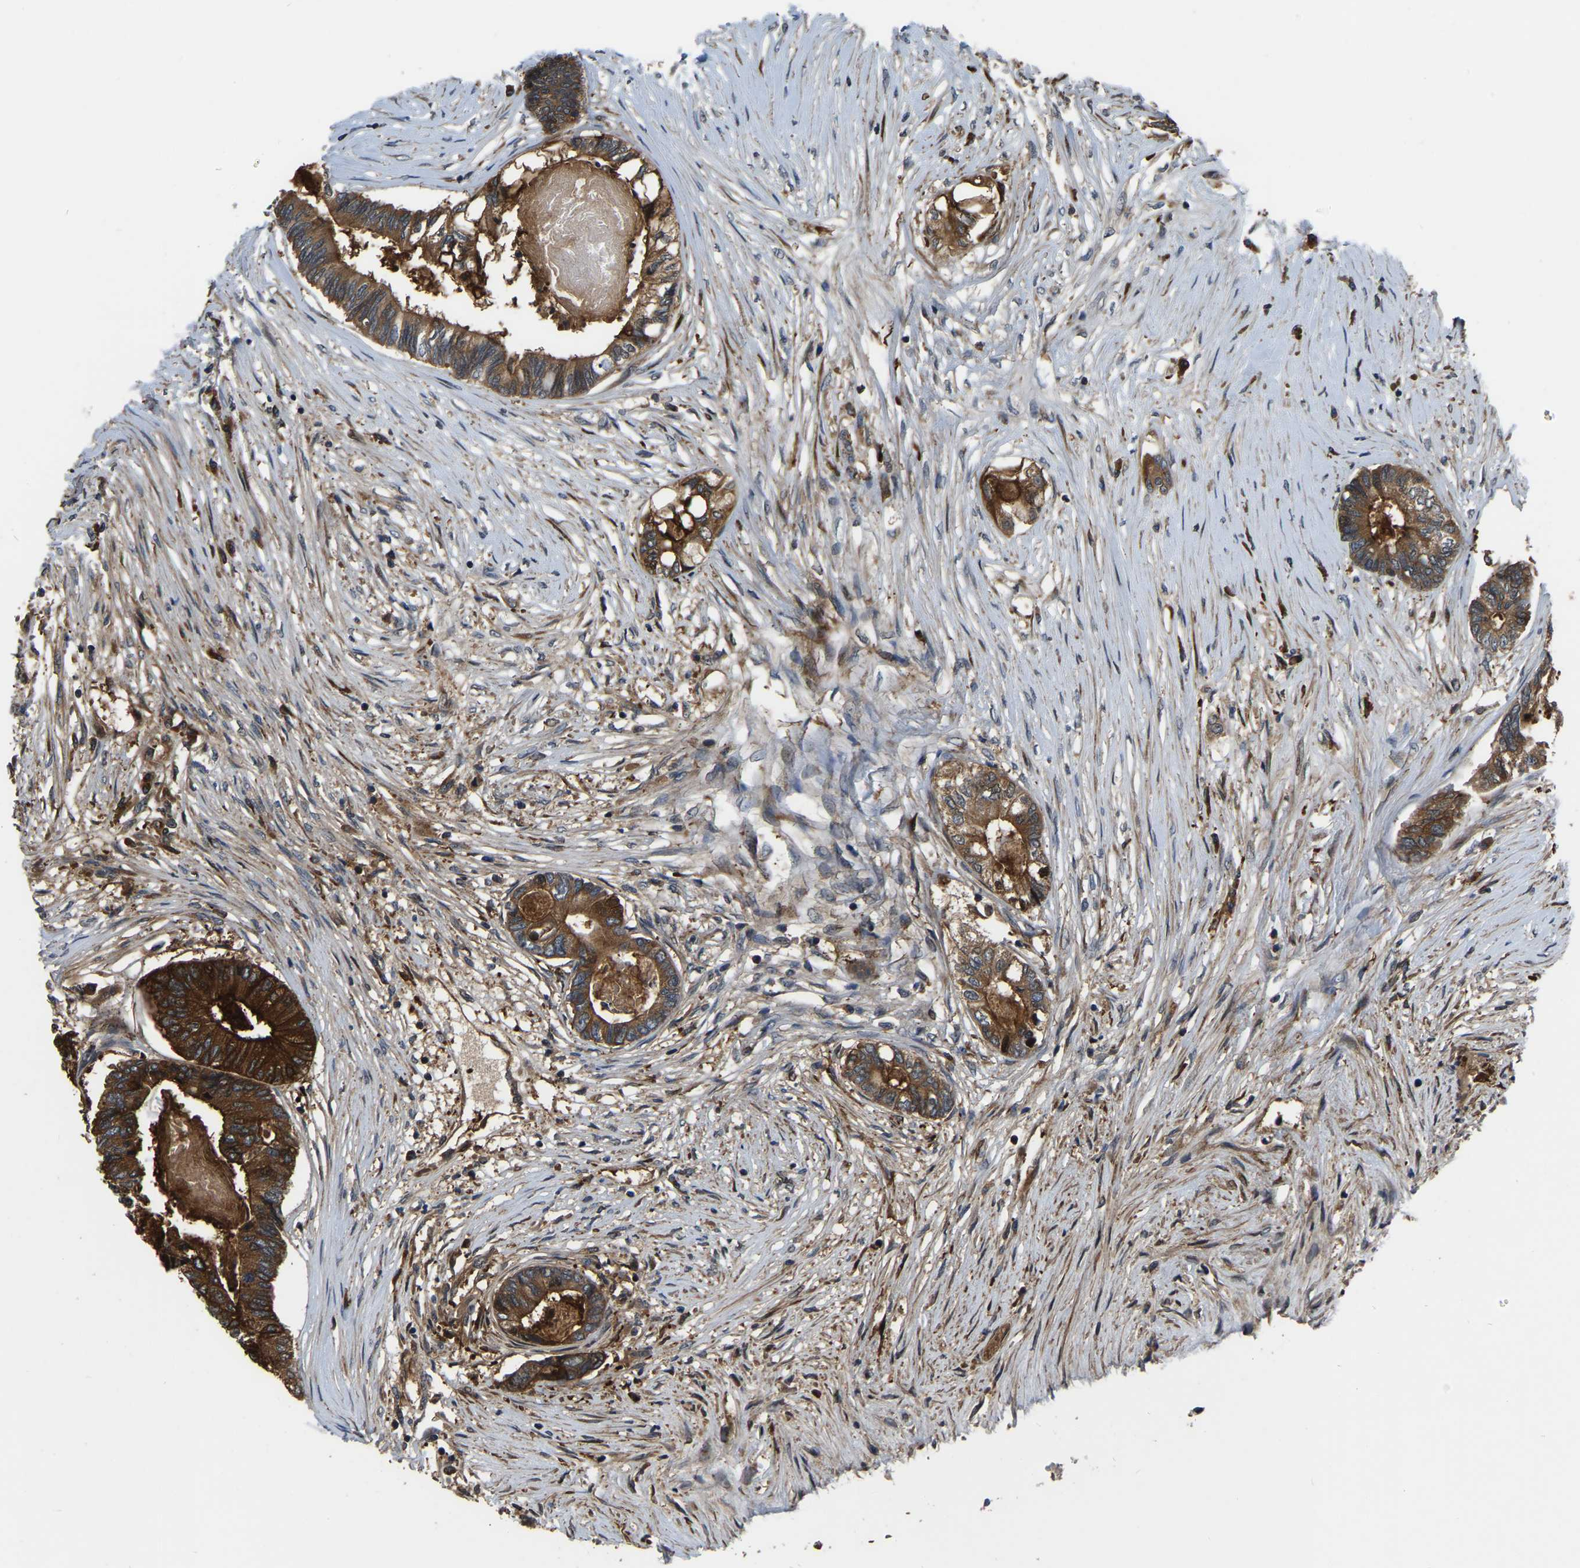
{"staining": {"intensity": "strong", "quantity": ">75%", "location": "cytoplasmic/membranous"}, "tissue": "colorectal cancer", "cell_type": "Tumor cells", "image_type": "cancer", "snomed": [{"axis": "morphology", "description": "Adenocarcinoma, NOS"}, {"axis": "topography", "description": "Rectum"}], "caption": "Colorectal adenocarcinoma was stained to show a protein in brown. There is high levels of strong cytoplasmic/membranous staining in about >75% of tumor cells. The protein is shown in brown color, while the nuclei are stained blue.", "gene": "GARS1", "patient": {"sex": "male", "age": 63}}